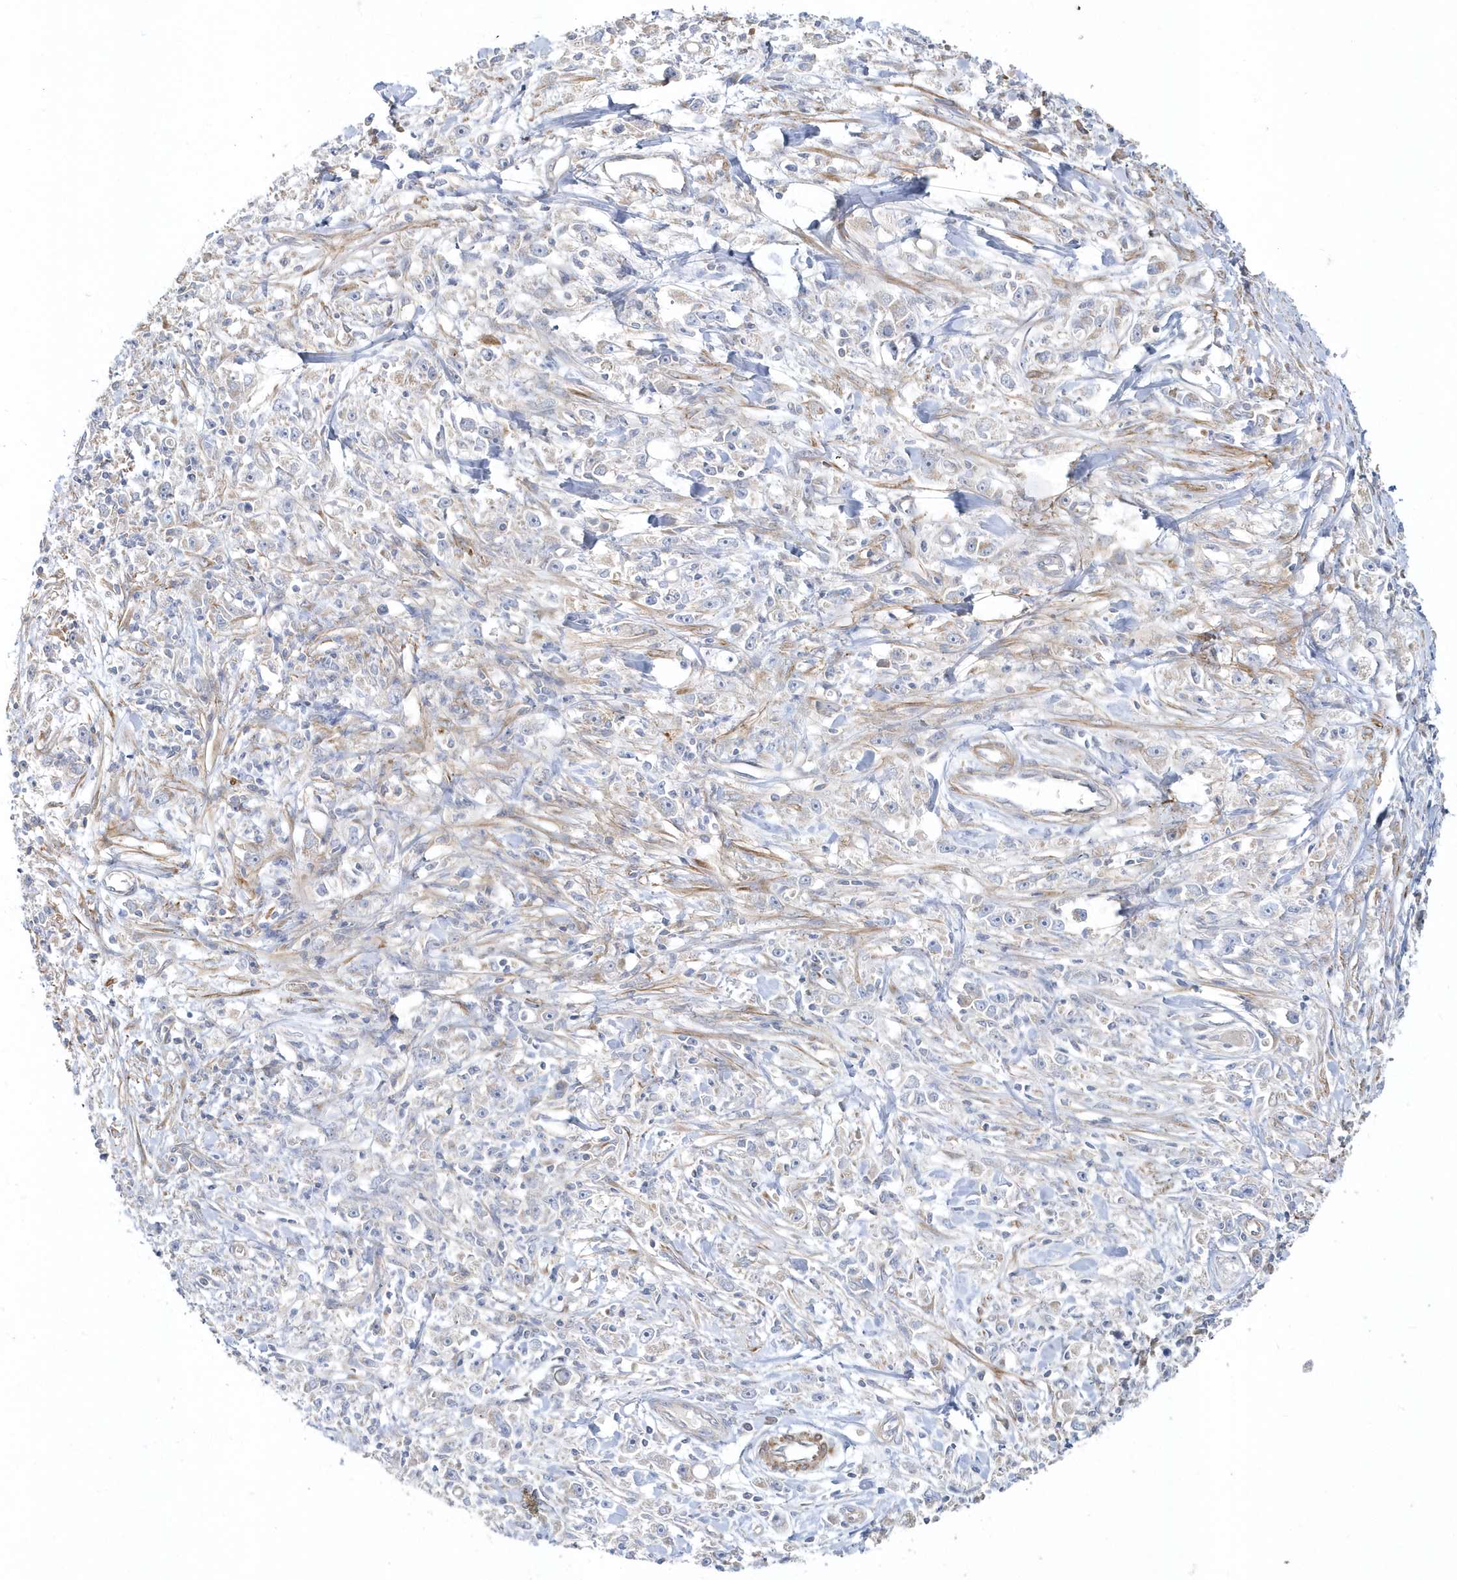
{"staining": {"intensity": "negative", "quantity": "none", "location": "none"}, "tissue": "stomach cancer", "cell_type": "Tumor cells", "image_type": "cancer", "snomed": [{"axis": "morphology", "description": "Adenocarcinoma, NOS"}, {"axis": "topography", "description": "Stomach"}], "caption": "High magnification brightfield microscopy of stomach cancer stained with DAB (3,3'-diaminobenzidine) (brown) and counterstained with hematoxylin (blue): tumor cells show no significant expression.", "gene": "LEXM", "patient": {"sex": "female", "age": 59}}